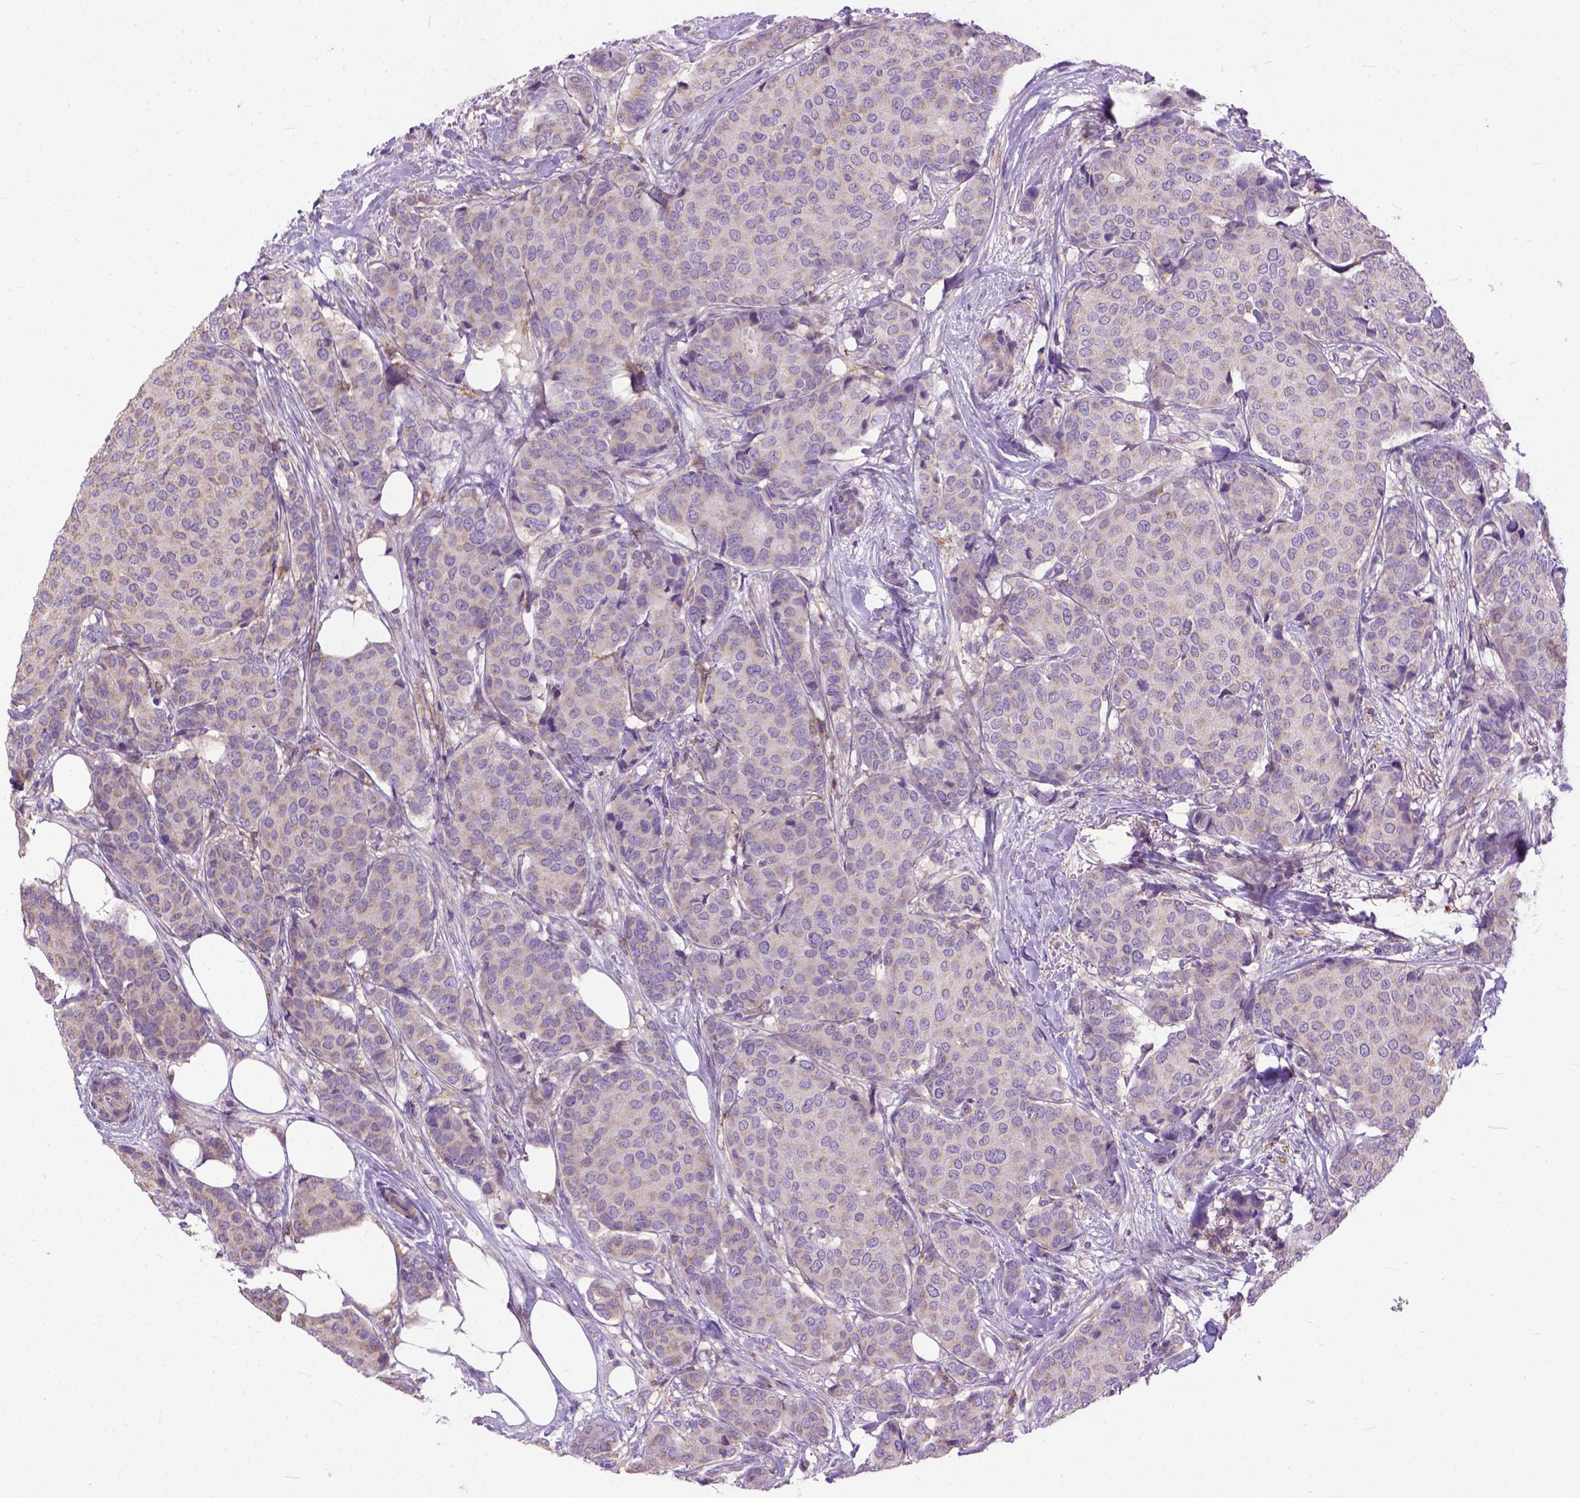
{"staining": {"intensity": "weak", "quantity": "<25%", "location": "cytoplasmic/membranous"}, "tissue": "breast cancer", "cell_type": "Tumor cells", "image_type": "cancer", "snomed": [{"axis": "morphology", "description": "Duct carcinoma"}, {"axis": "topography", "description": "Breast"}], "caption": "Immunohistochemistry histopathology image of intraductal carcinoma (breast) stained for a protein (brown), which reveals no staining in tumor cells.", "gene": "BANF2", "patient": {"sex": "female", "age": 75}}